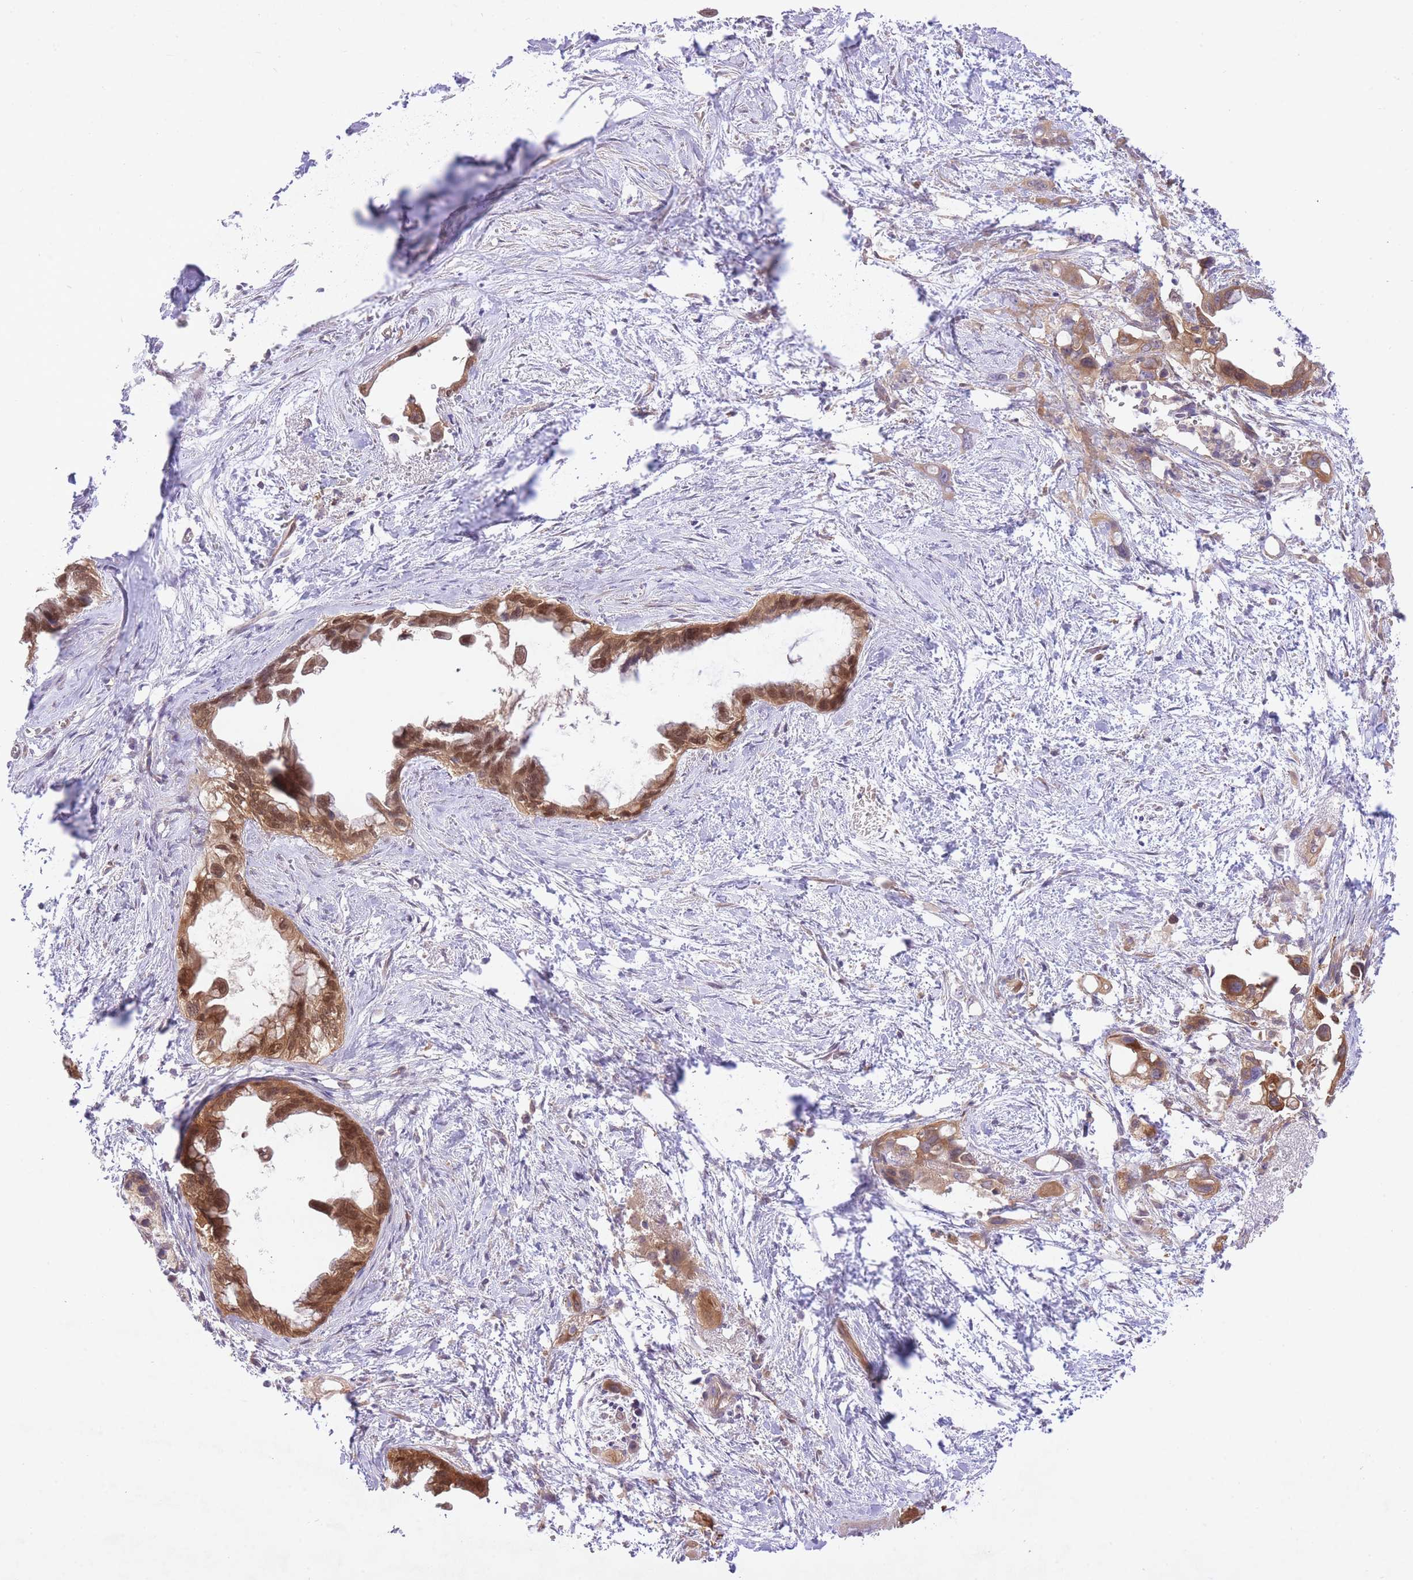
{"staining": {"intensity": "strong", "quantity": ">75%", "location": "cytoplasmic/membranous,nuclear"}, "tissue": "pancreatic cancer", "cell_type": "Tumor cells", "image_type": "cancer", "snomed": [{"axis": "morphology", "description": "Adenocarcinoma, NOS"}, {"axis": "topography", "description": "Pancreas"}], "caption": "The image displays immunohistochemical staining of pancreatic cancer (adenocarcinoma). There is strong cytoplasmic/membranous and nuclear positivity is identified in about >75% of tumor cells.", "gene": "PREP", "patient": {"sex": "male", "age": 61}}